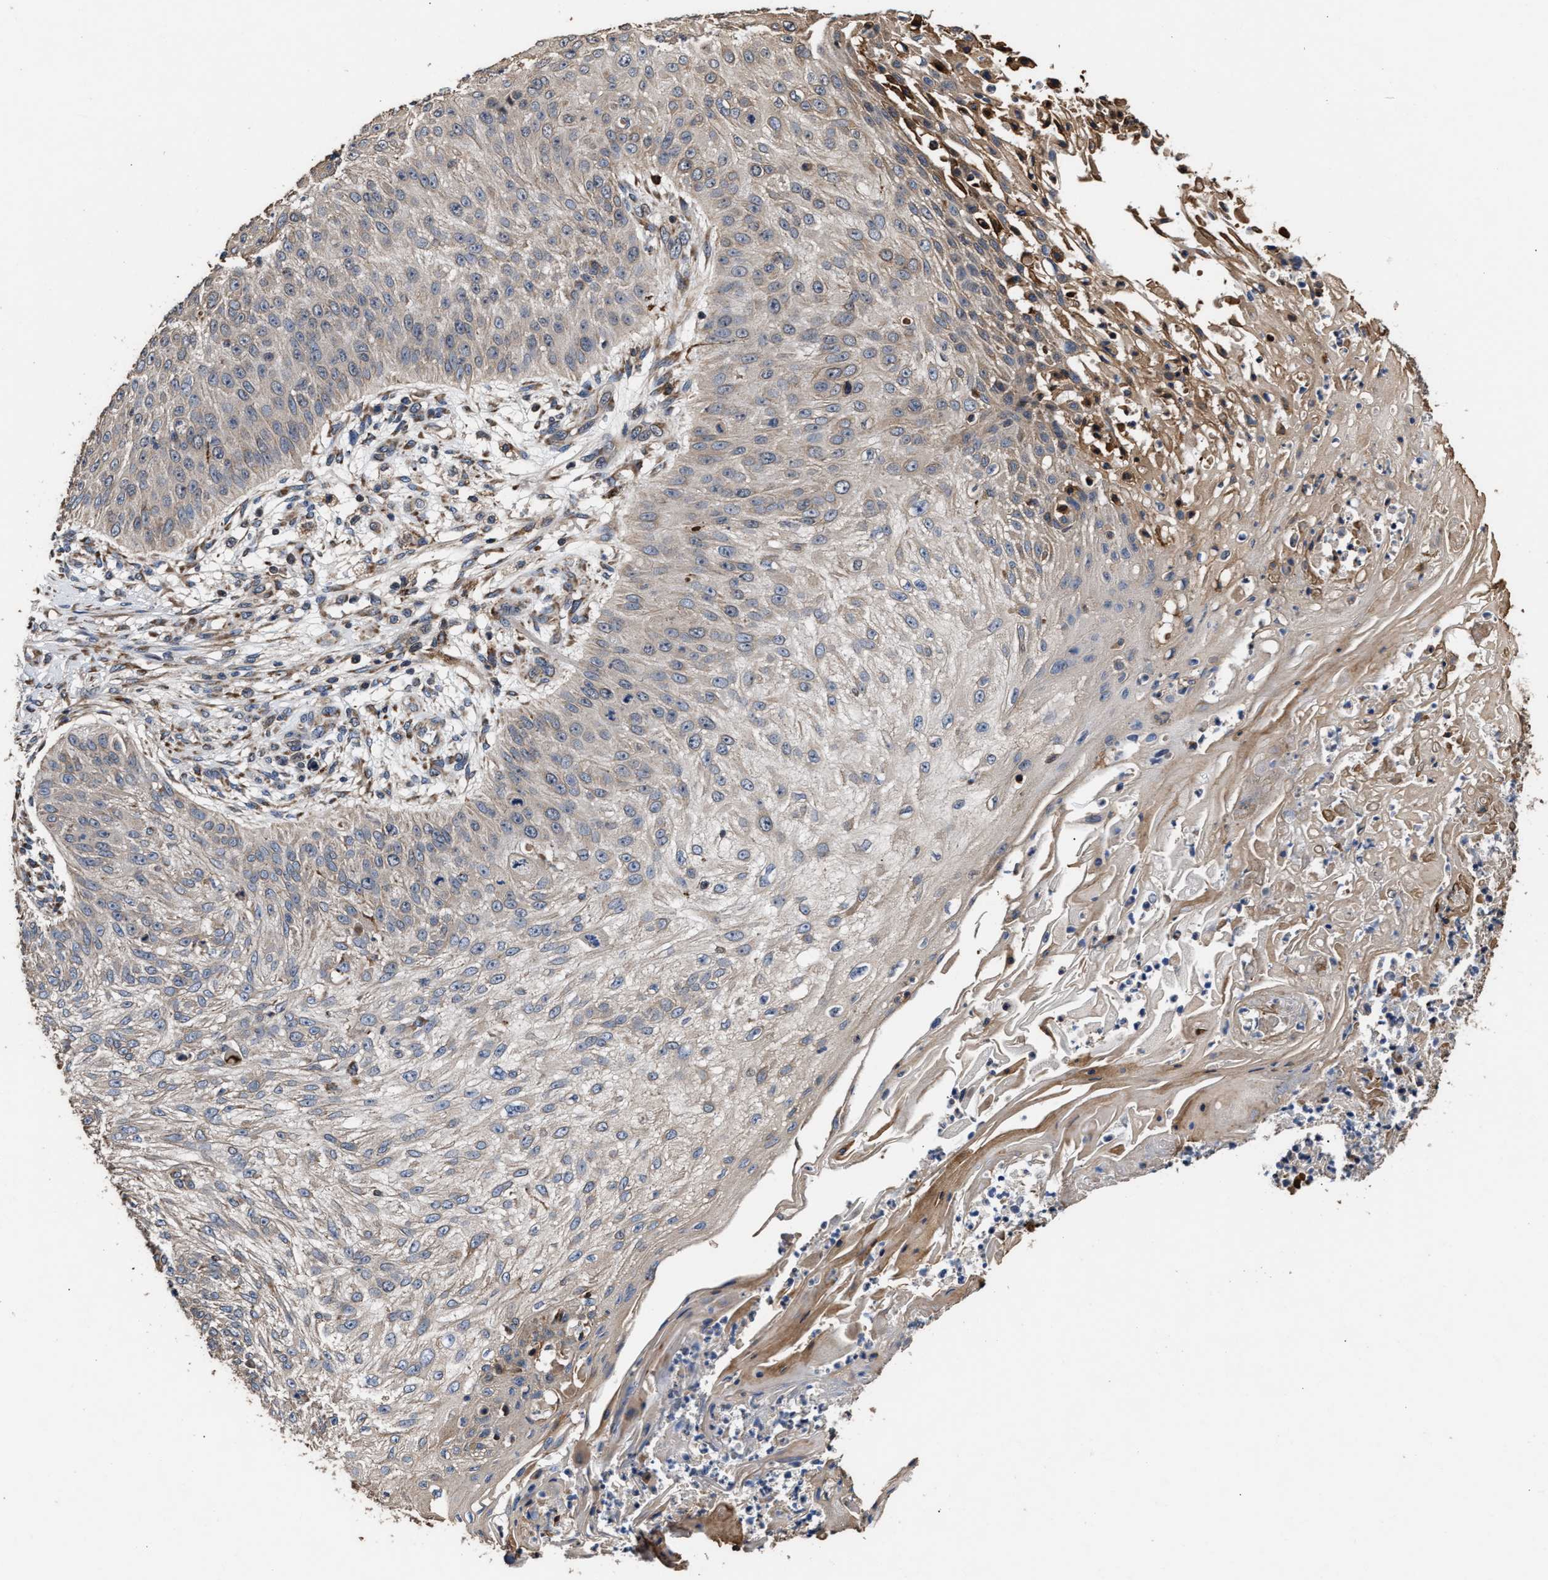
{"staining": {"intensity": "negative", "quantity": "none", "location": "none"}, "tissue": "skin cancer", "cell_type": "Tumor cells", "image_type": "cancer", "snomed": [{"axis": "morphology", "description": "Squamous cell carcinoma, NOS"}, {"axis": "topography", "description": "Skin"}], "caption": "Tumor cells show no significant positivity in squamous cell carcinoma (skin). (DAB IHC visualized using brightfield microscopy, high magnification).", "gene": "GOSR1", "patient": {"sex": "female", "age": 80}}